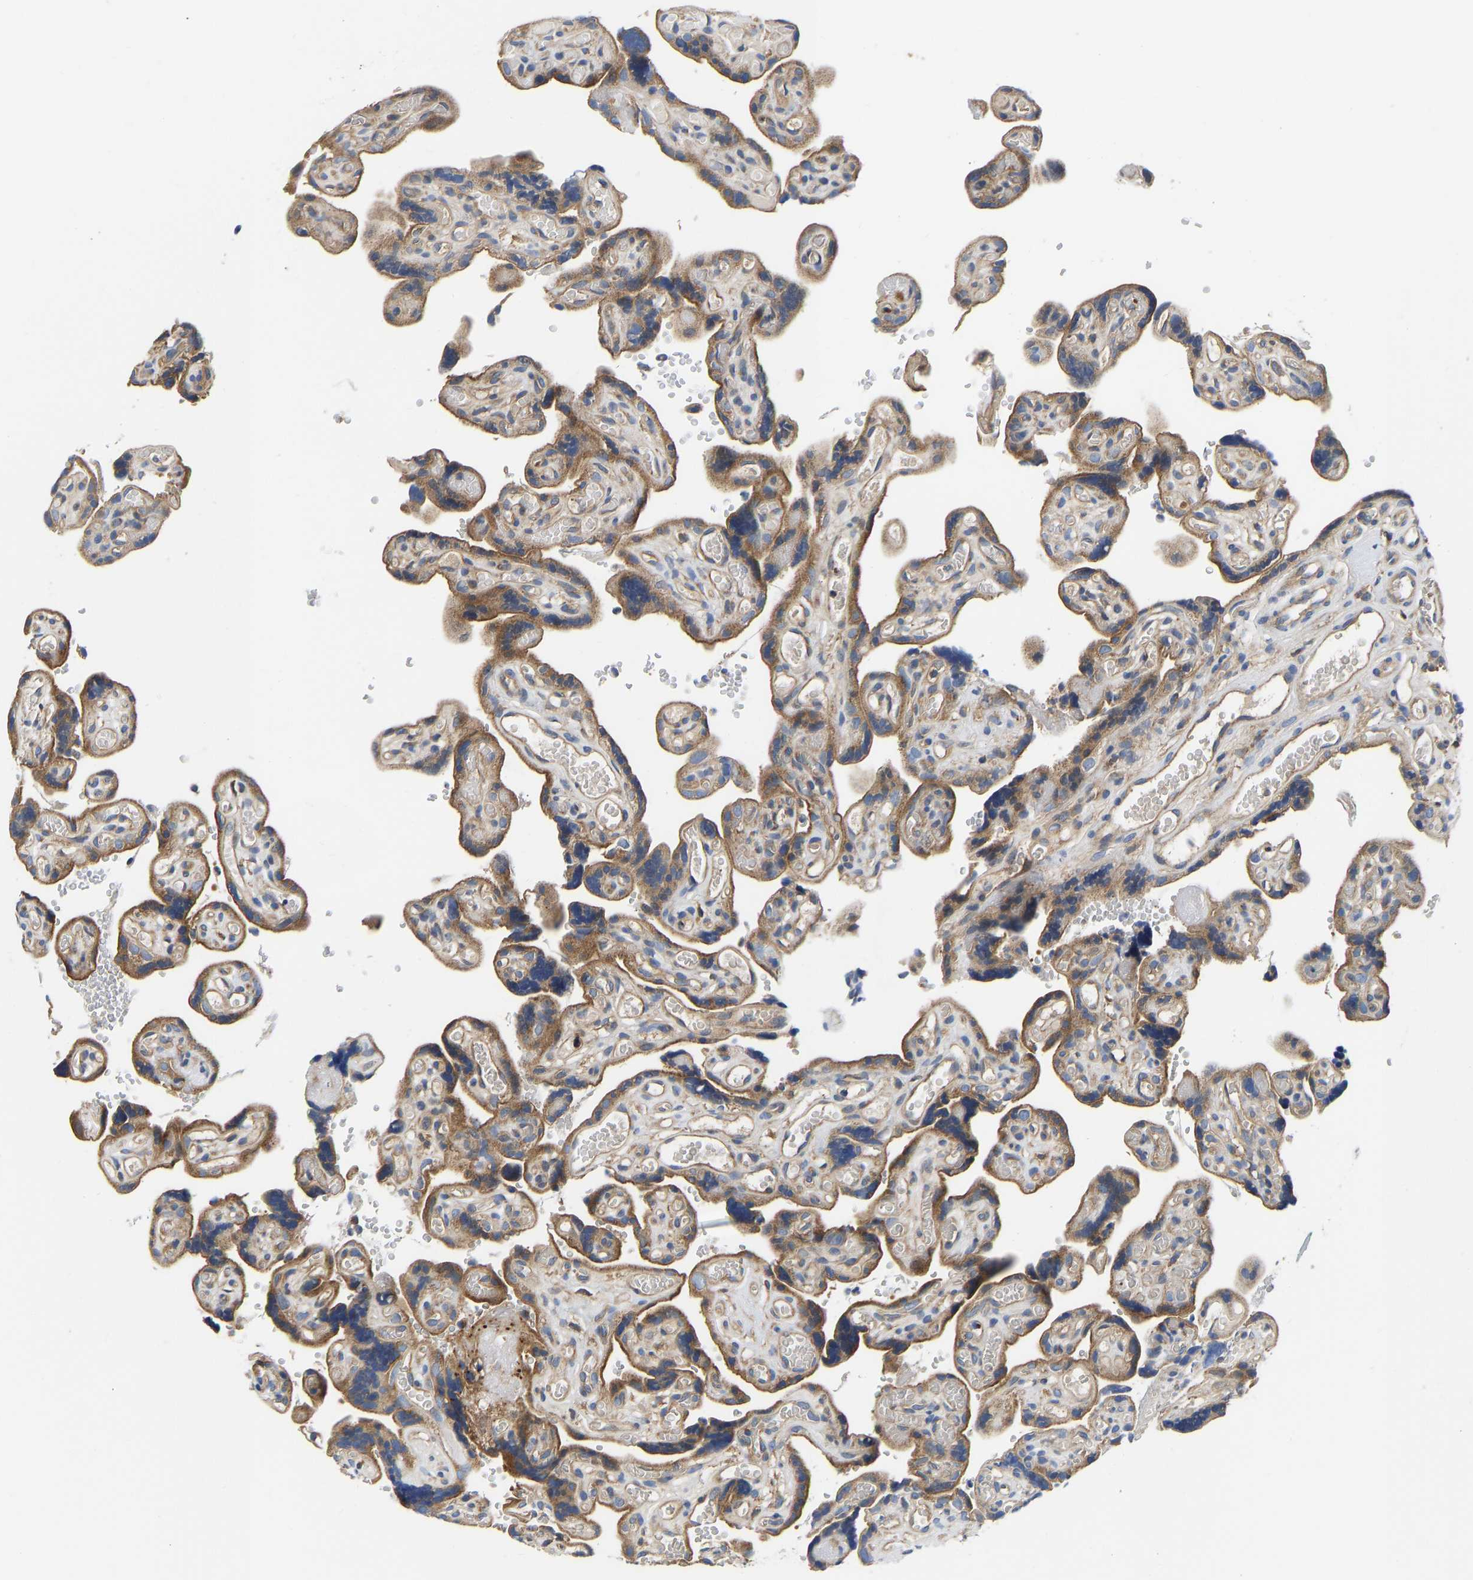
{"staining": {"intensity": "moderate", "quantity": ">75%", "location": "cytoplasmic/membranous"}, "tissue": "placenta", "cell_type": "Decidual cells", "image_type": "normal", "snomed": [{"axis": "morphology", "description": "Normal tissue, NOS"}, {"axis": "topography", "description": "Placenta"}], "caption": "Immunohistochemistry (DAB) staining of normal placenta exhibits moderate cytoplasmic/membranous protein expression in approximately >75% of decidual cells. (Stains: DAB (3,3'-diaminobenzidine) in brown, nuclei in blue, Microscopy: brightfield microscopy at high magnification).", "gene": "FLNB", "patient": {"sex": "female", "age": 30}}